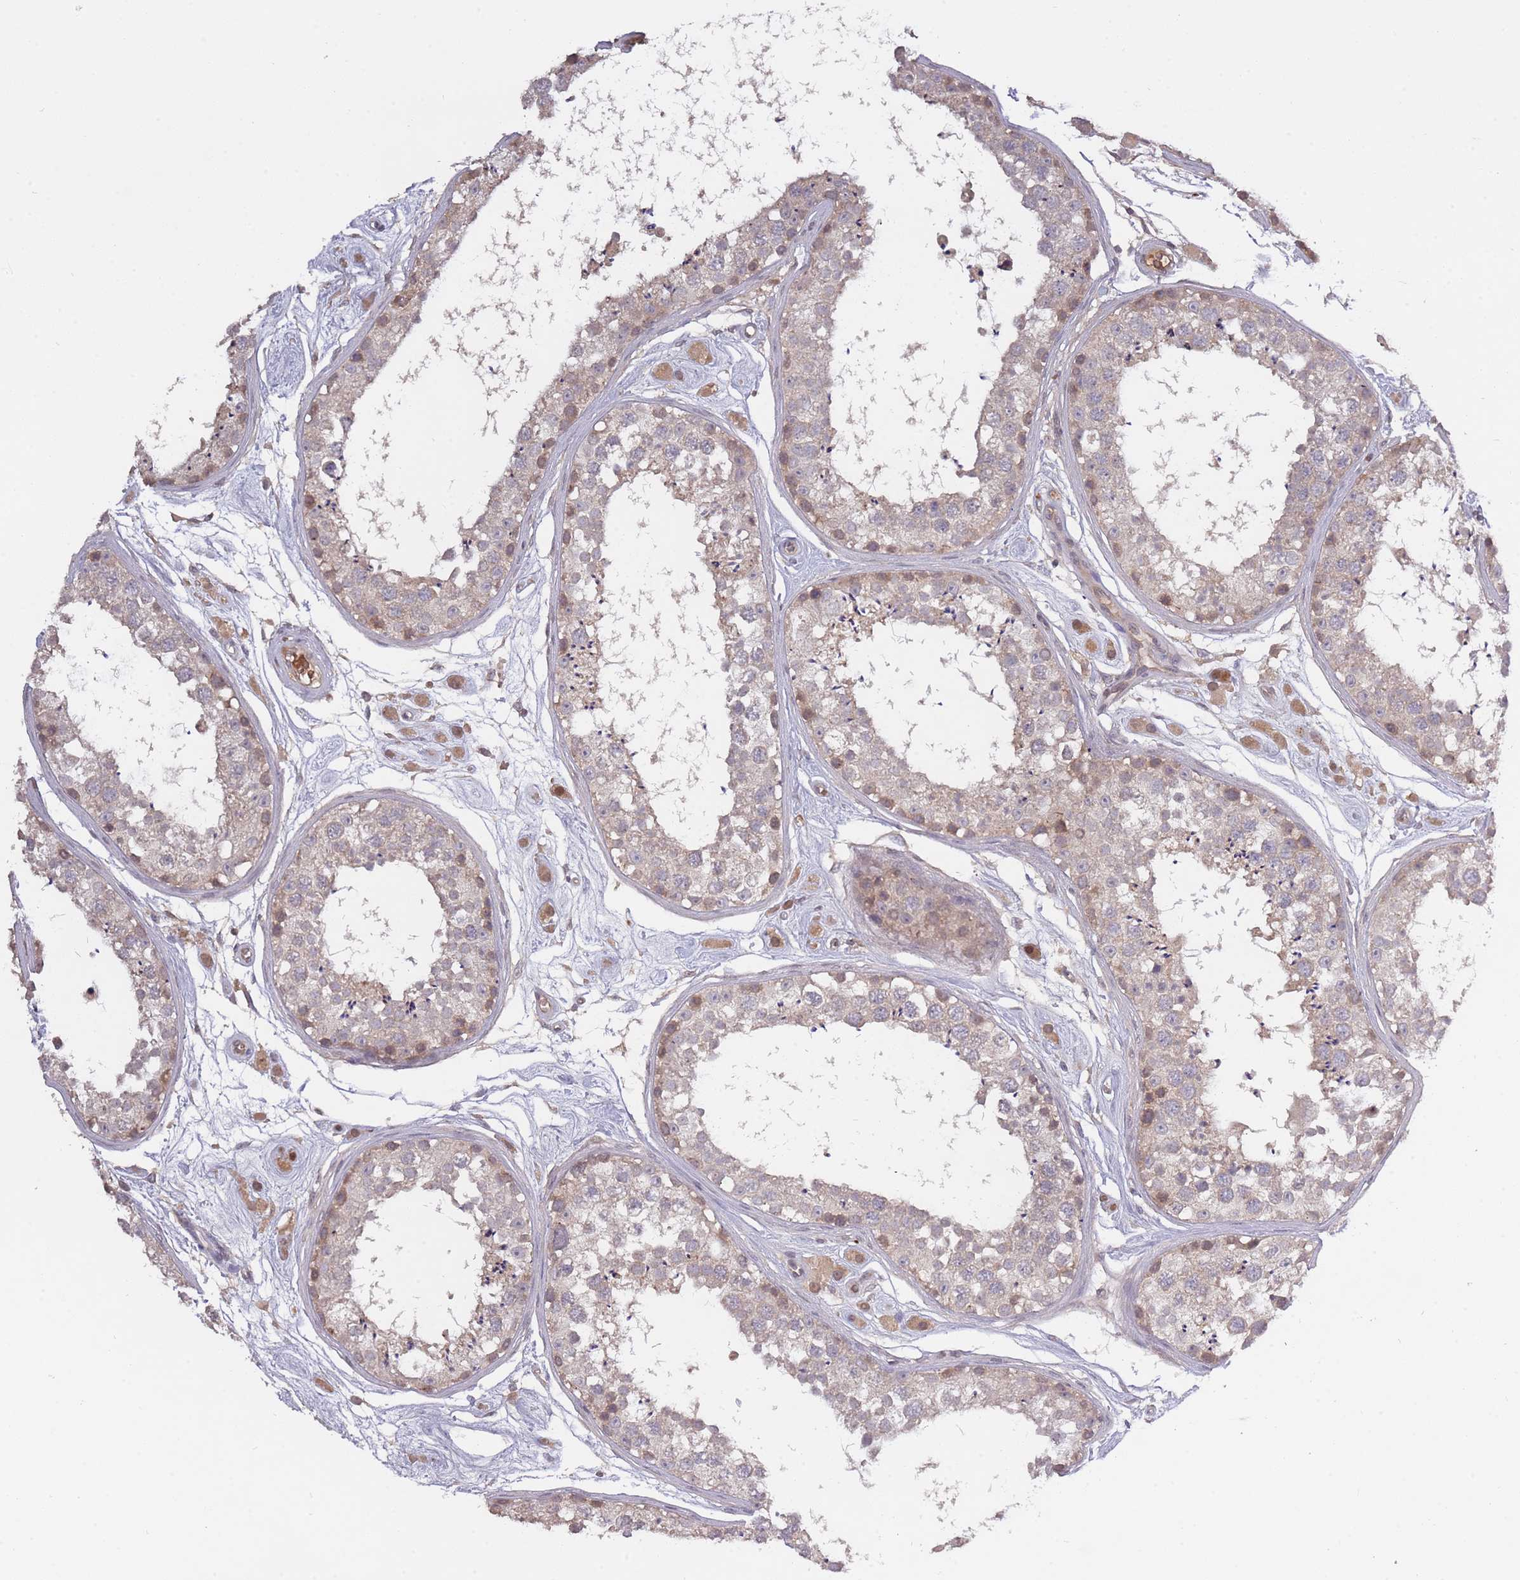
{"staining": {"intensity": "weak", "quantity": "<25%", "location": "cytoplasmic/membranous"}, "tissue": "testis", "cell_type": "Cells in seminiferous ducts", "image_type": "normal", "snomed": [{"axis": "morphology", "description": "Normal tissue, NOS"}, {"axis": "topography", "description": "Testis"}], "caption": "IHC of benign human testis reveals no staining in cells in seminiferous ducts. (DAB (3,3'-diaminobenzidine) immunohistochemistry, high magnification).", "gene": "ADCYAP1R1", "patient": {"sex": "male", "age": 25}}